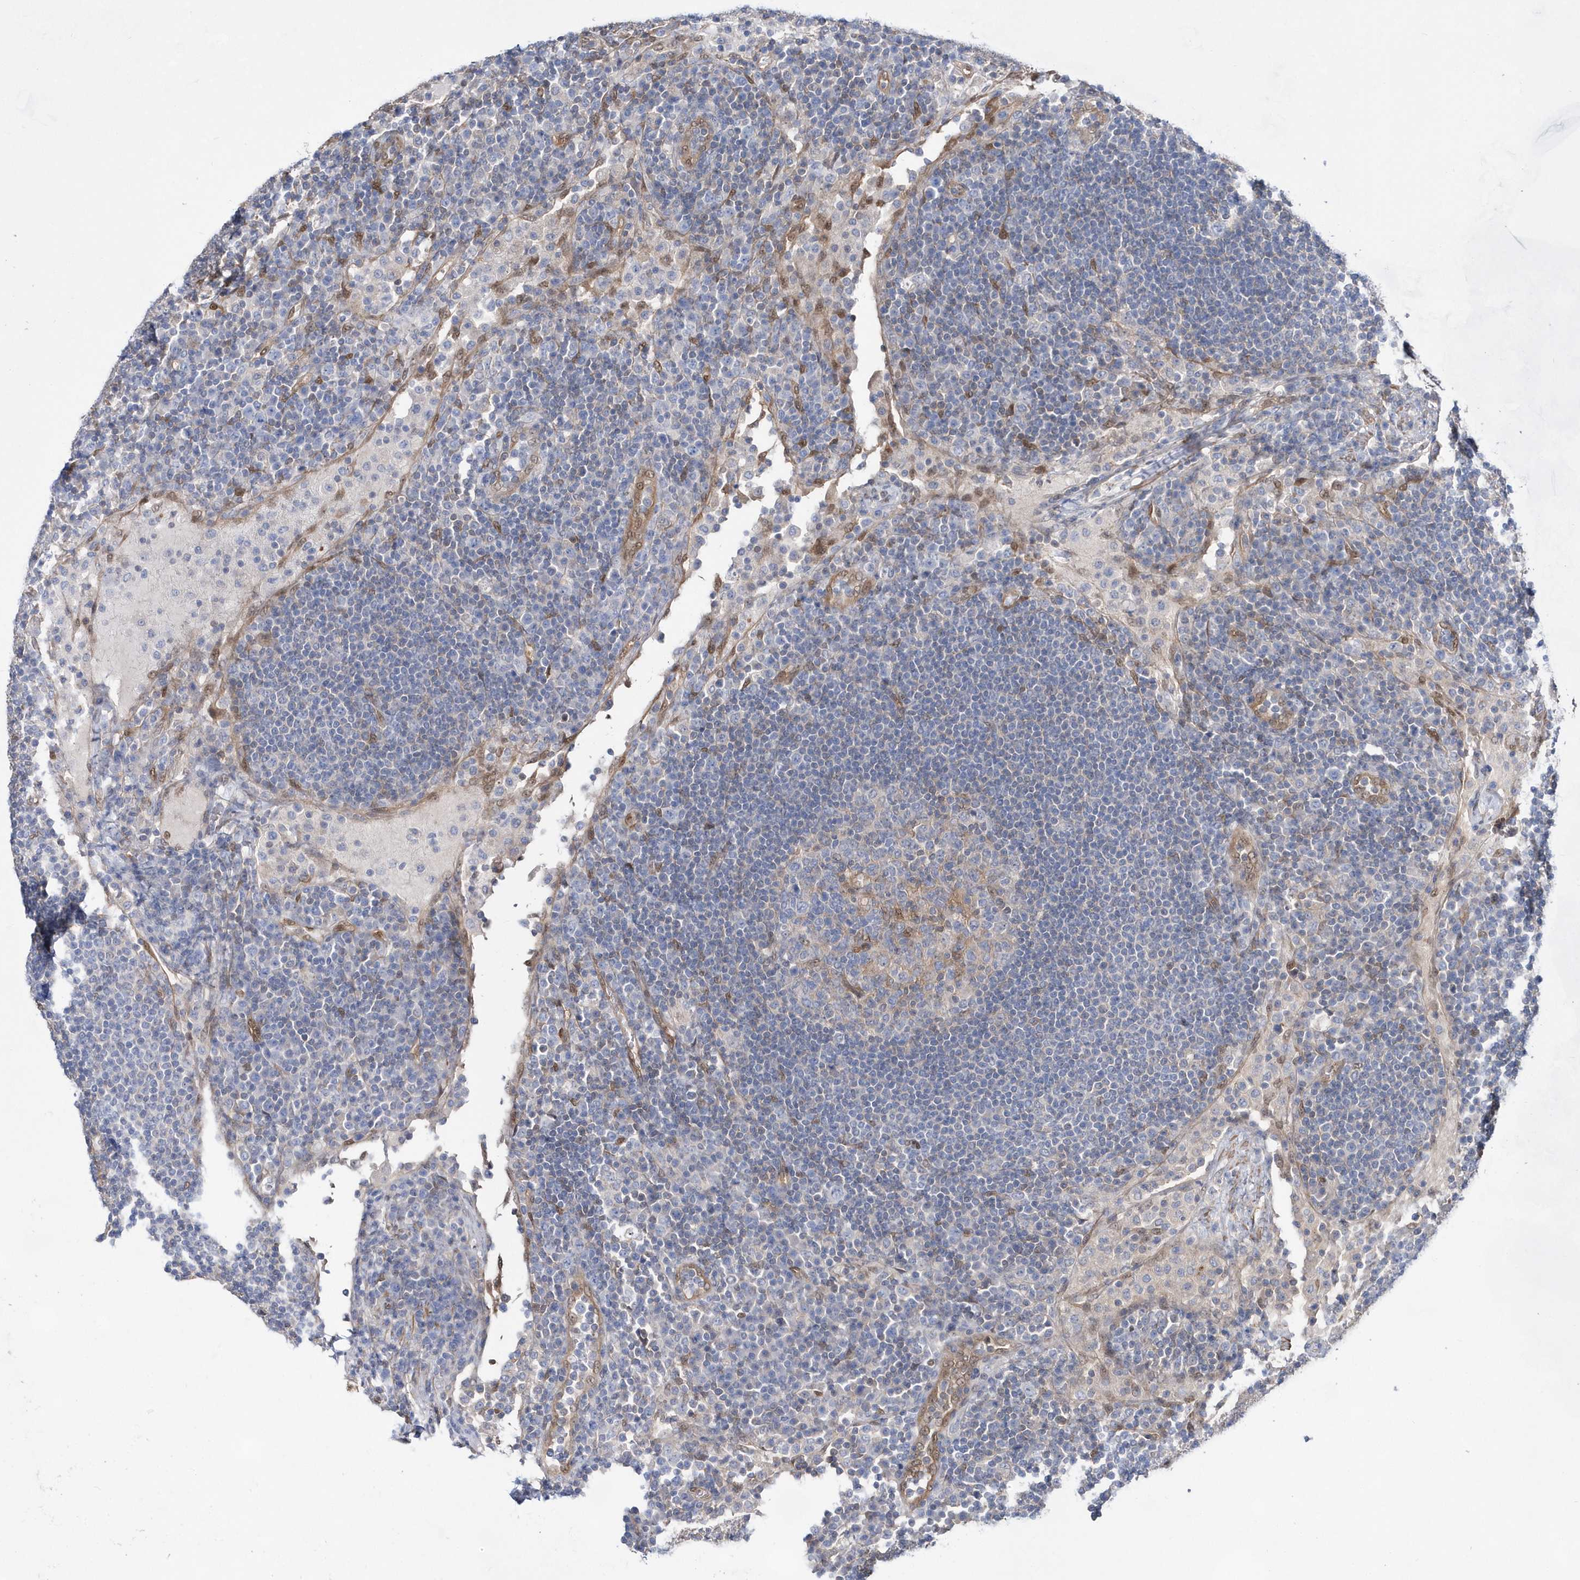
{"staining": {"intensity": "negative", "quantity": "none", "location": "none"}, "tissue": "lymph node", "cell_type": "Germinal center cells", "image_type": "normal", "snomed": [{"axis": "morphology", "description": "Normal tissue, NOS"}, {"axis": "topography", "description": "Lymph node"}], "caption": "High magnification brightfield microscopy of normal lymph node stained with DAB (3,3'-diaminobenzidine) (brown) and counterstained with hematoxylin (blue): germinal center cells show no significant expression. (DAB IHC visualized using brightfield microscopy, high magnification).", "gene": "BDH2", "patient": {"sex": "female", "age": 53}}